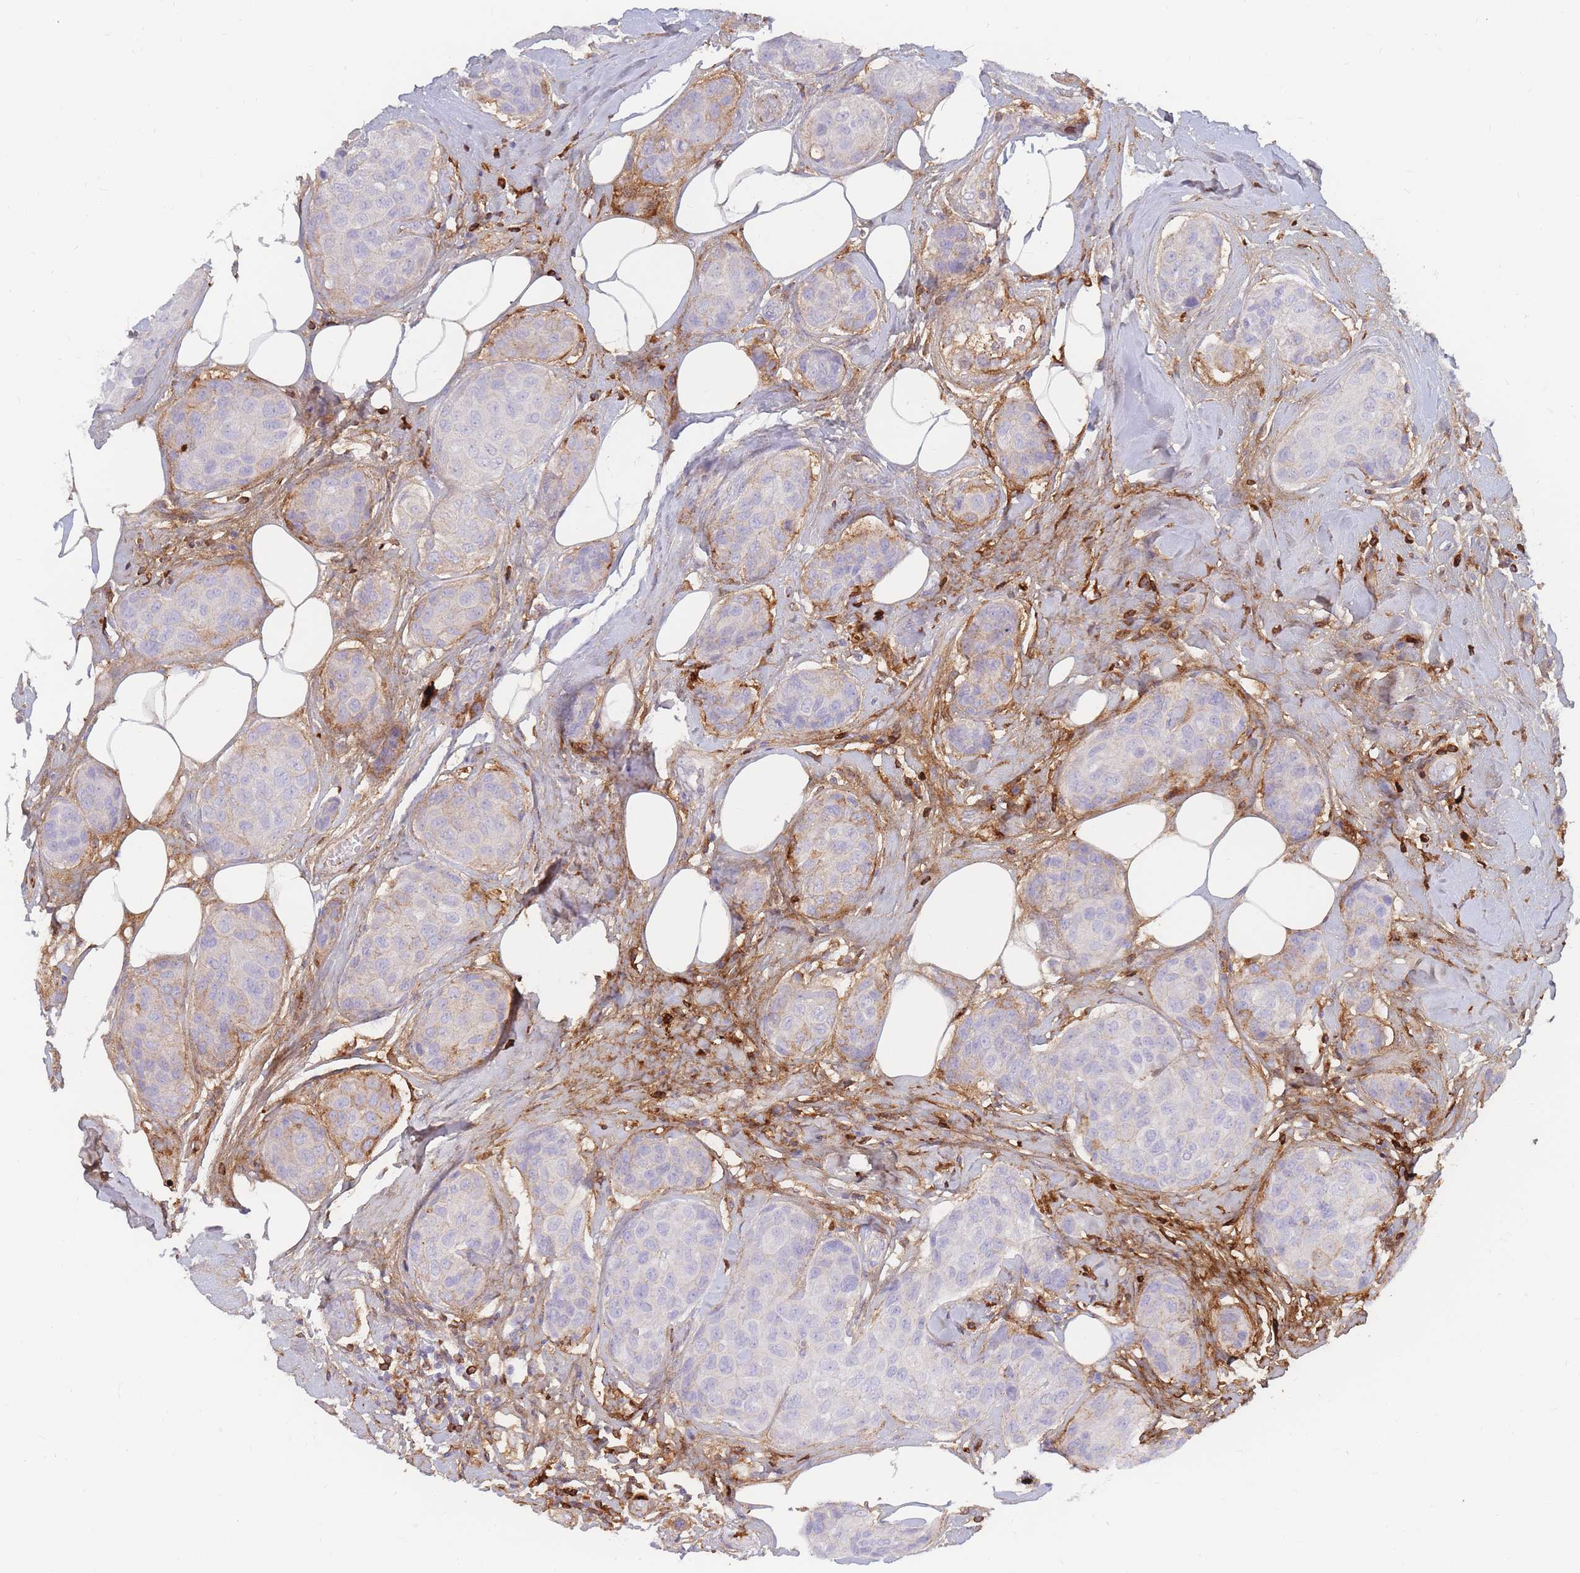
{"staining": {"intensity": "moderate", "quantity": "<25%", "location": "cytoplasmic/membranous"}, "tissue": "breast cancer", "cell_type": "Tumor cells", "image_type": "cancer", "snomed": [{"axis": "morphology", "description": "Duct carcinoma"}, {"axis": "topography", "description": "Breast"}, {"axis": "topography", "description": "Lymph node"}], "caption": "Immunohistochemical staining of human breast cancer exhibits low levels of moderate cytoplasmic/membranous expression in approximately <25% of tumor cells. The staining was performed using DAB (3,3'-diaminobenzidine), with brown indicating positive protein expression. Nuclei are stained blue with hematoxylin.", "gene": "PRG4", "patient": {"sex": "female", "age": 80}}